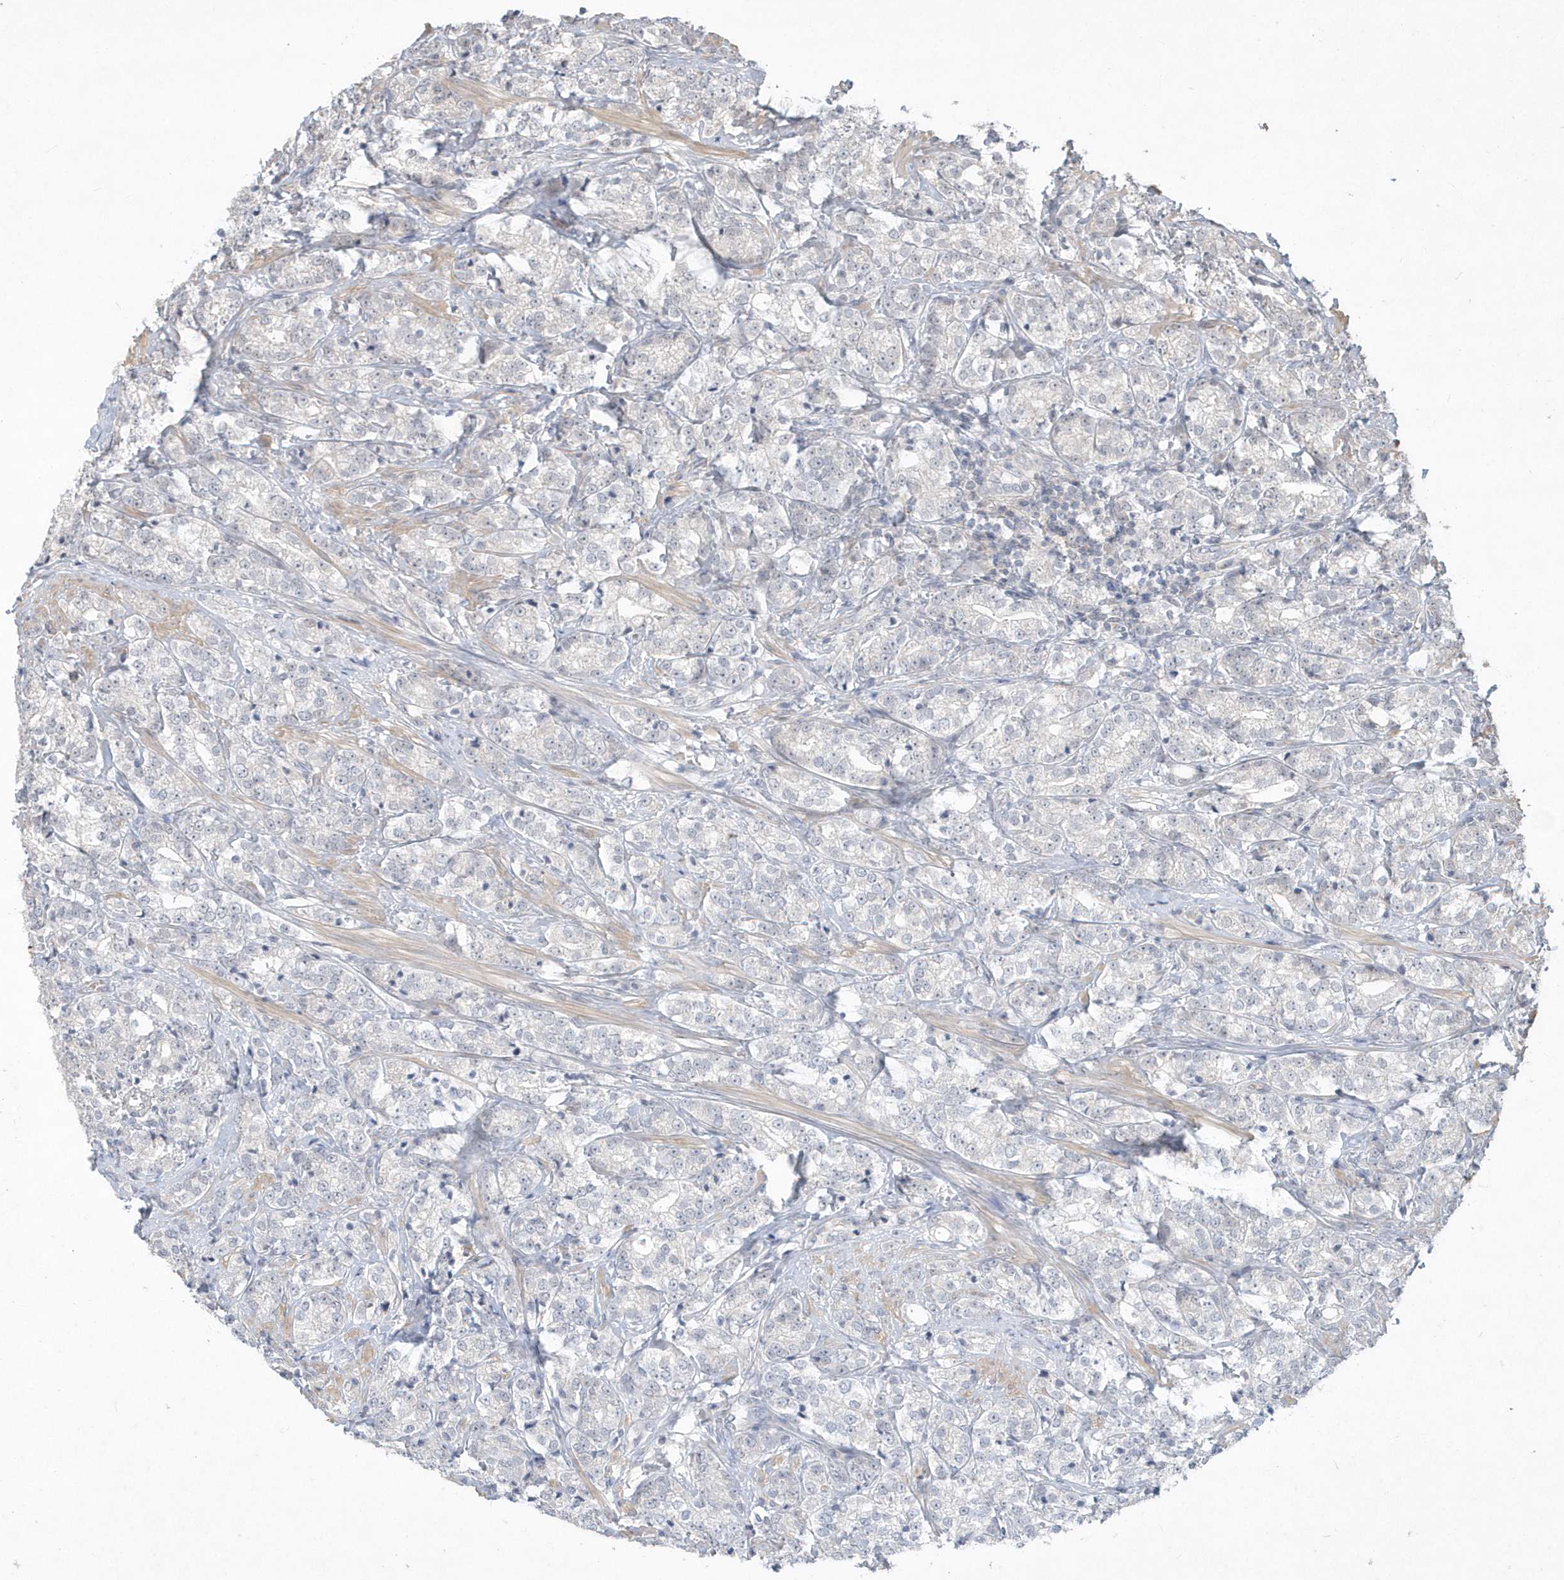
{"staining": {"intensity": "negative", "quantity": "none", "location": "none"}, "tissue": "prostate cancer", "cell_type": "Tumor cells", "image_type": "cancer", "snomed": [{"axis": "morphology", "description": "Adenocarcinoma, High grade"}, {"axis": "topography", "description": "Prostate"}], "caption": "An IHC micrograph of prostate cancer is shown. There is no staining in tumor cells of prostate cancer.", "gene": "TSPEAR", "patient": {"sex": "male", "age": 69}}